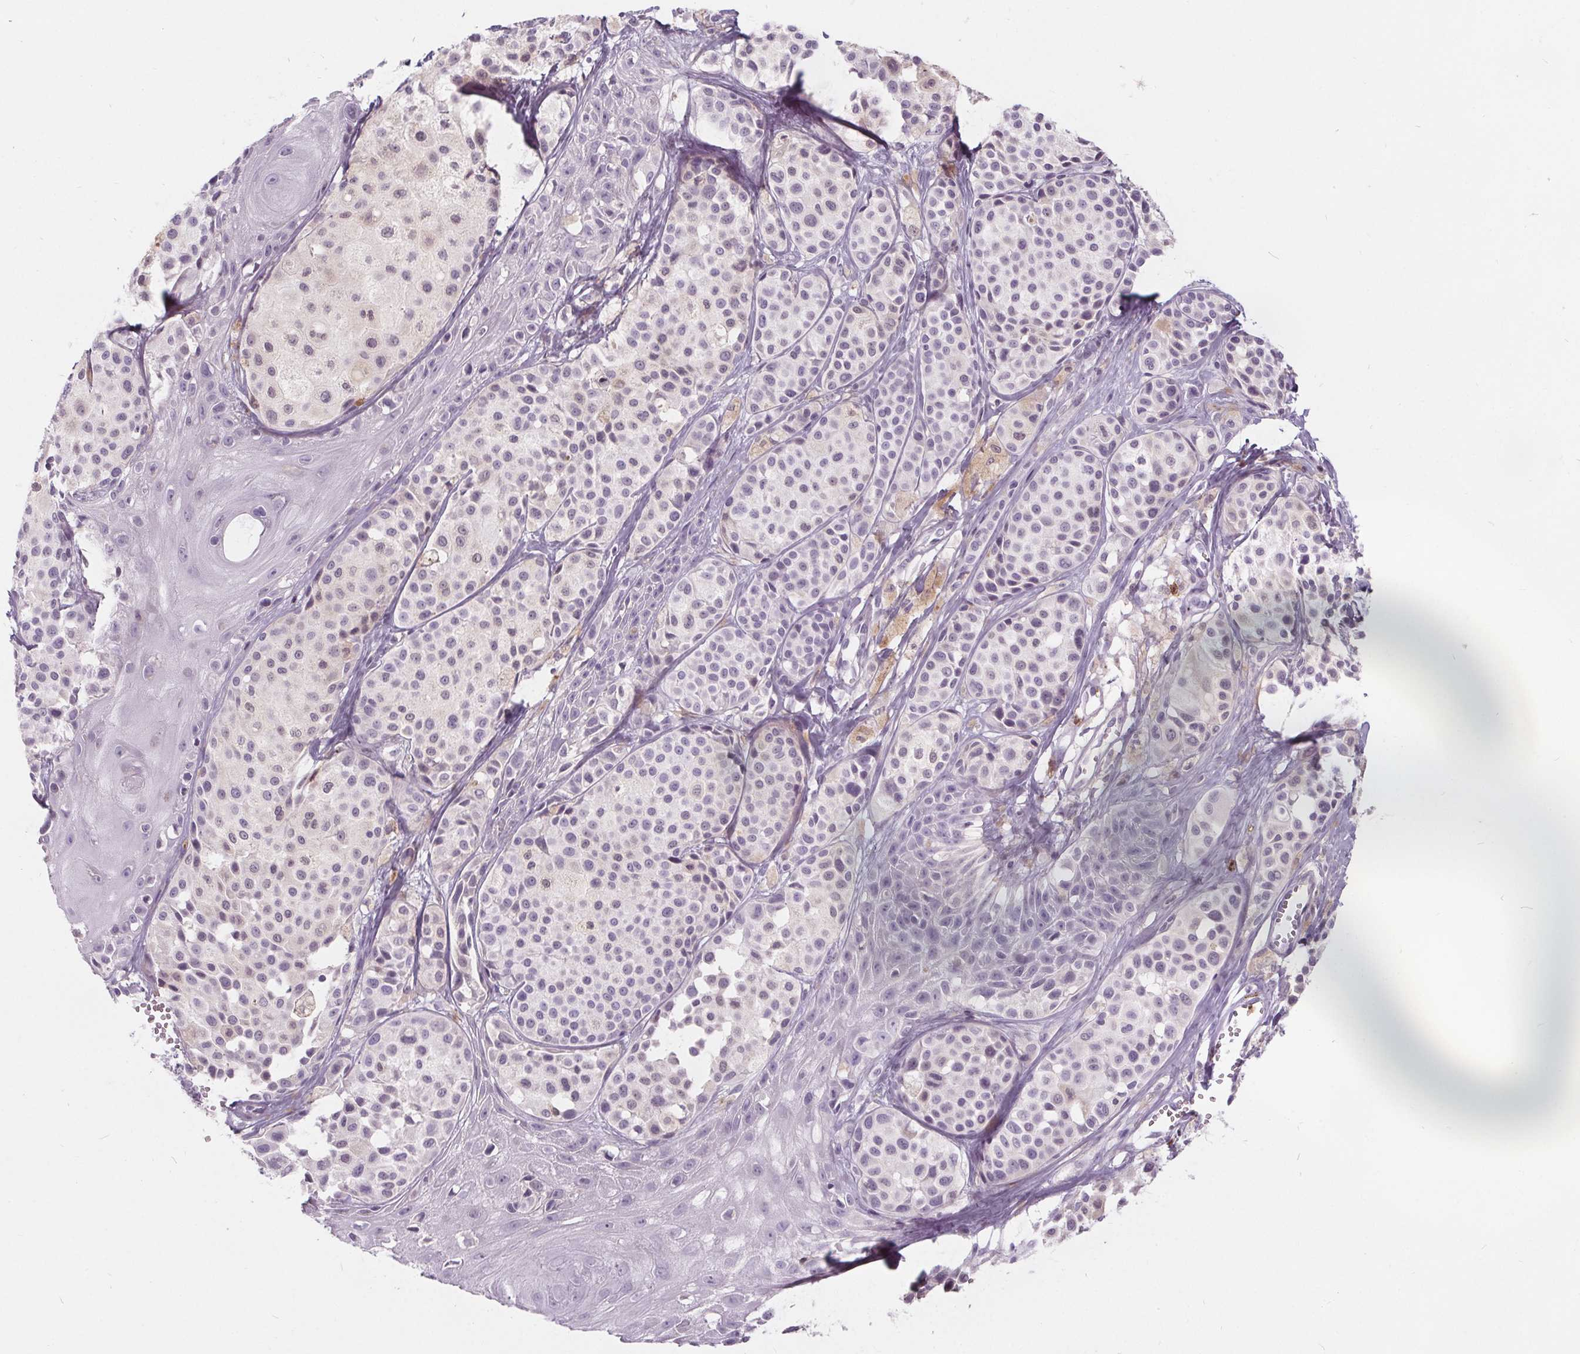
{"staining": {"intensity": "negative", "quantity": "none", "location": "none"}, "tissue": "melanoma", "cell_type": "Tumor cells", "image_type": "cancer", "snomed": [{"axis": "morphology", "description": "Malignant melanoma, NOS"}, {"axis": "topography", "description": "Skin"}], "caption": "The IHC histopathology image has no significant expression in tumor cells of melanoma tissue.", "gene": "HAAO", "patient": {"sex": "male", "age": 77}}